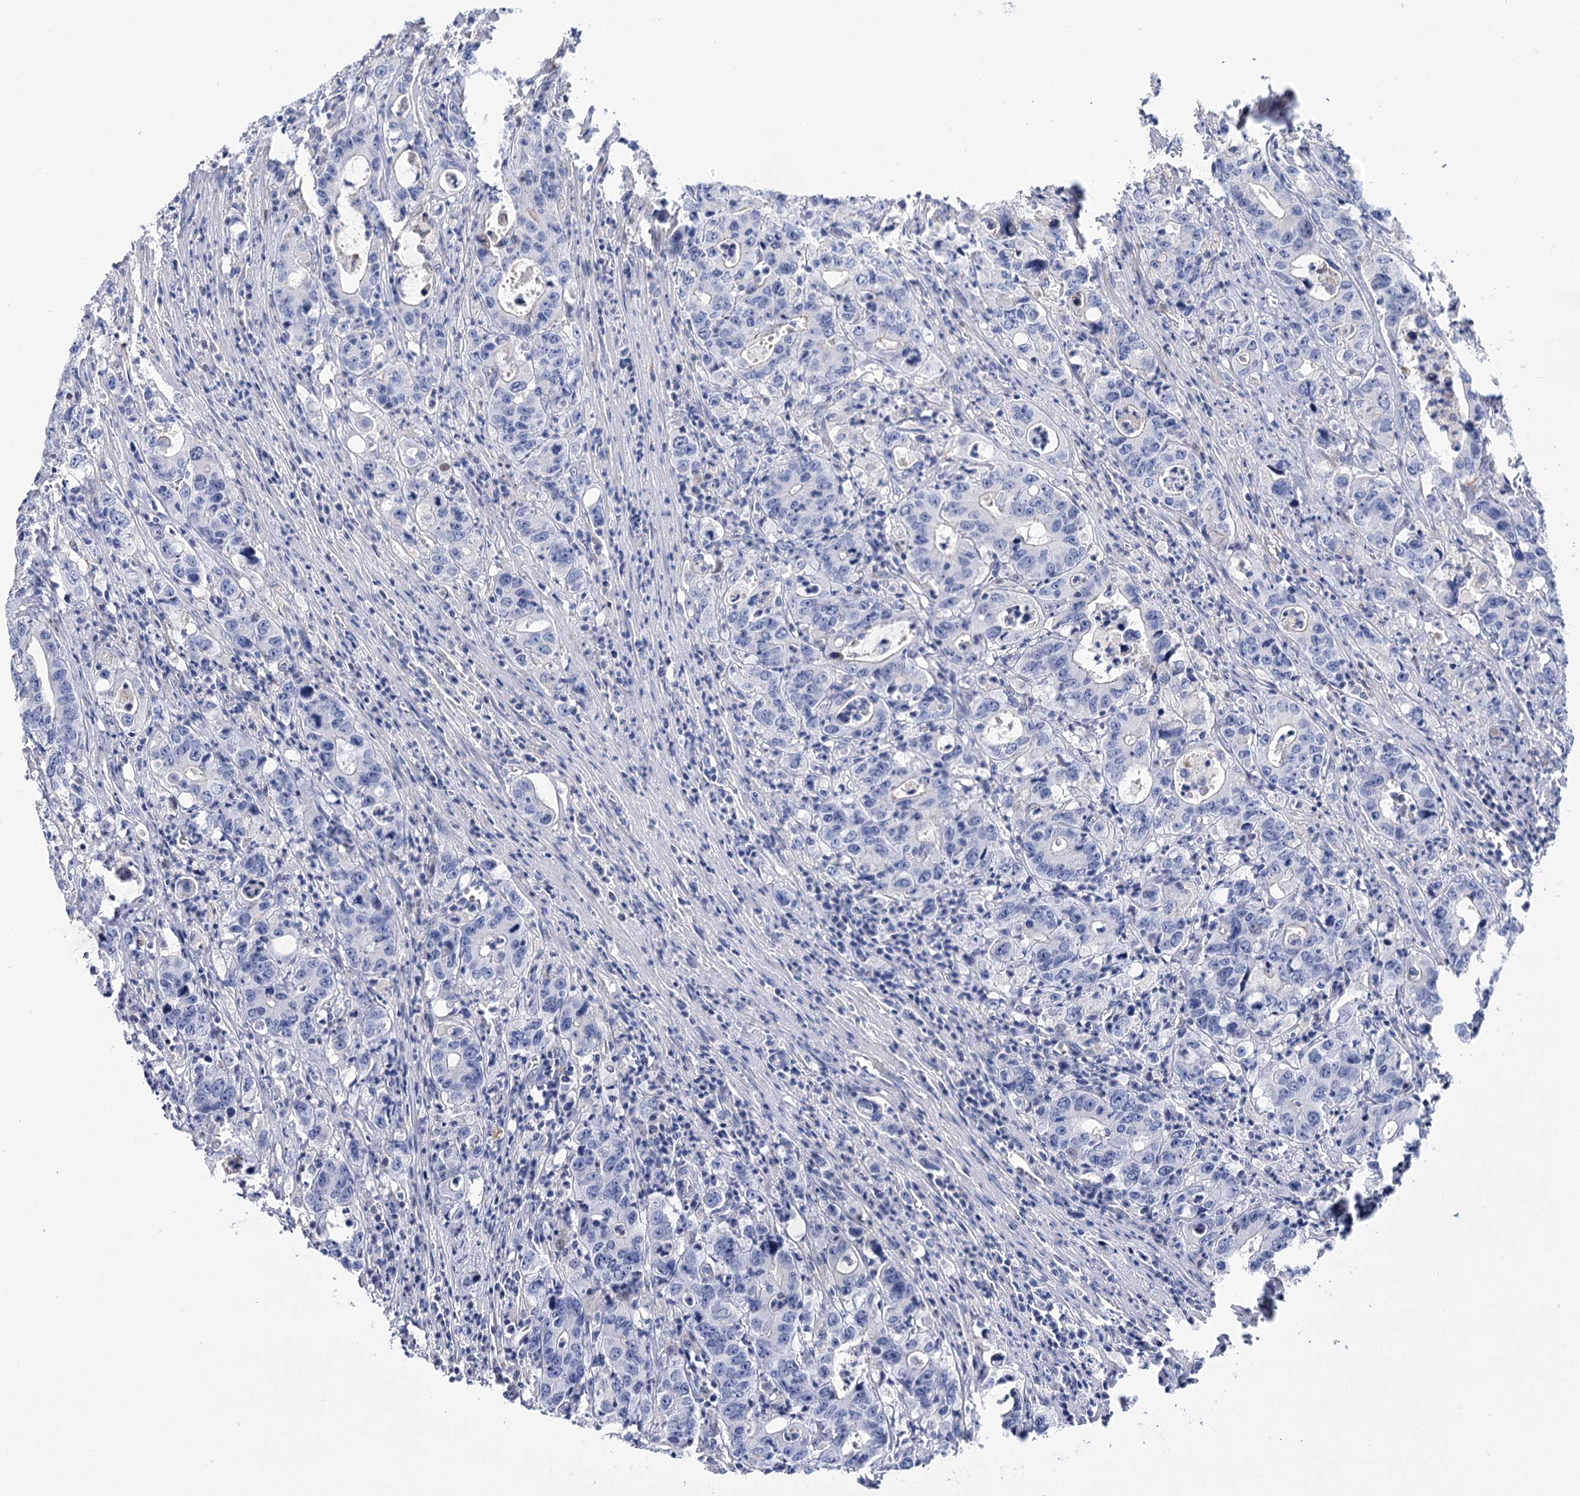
{"staining": {"intensity": "negative", "quantity": "none", "location": "none"}, "tissue": "colorectal cancer", "cell_type": "Tumor cells", "image_type": "cancer", "snomed": [{"axis": "morphology", "description": "Adenocarcinoma, NOS"}, {"axis": "topography", "description": "Colon"}], "caption": "Histopathology image shows no protein expression in tumor cells of adenocarcinoma (colorectal) tissue.", "gene": "SUOX", "patient": {"sex": "female", "age": 75}}